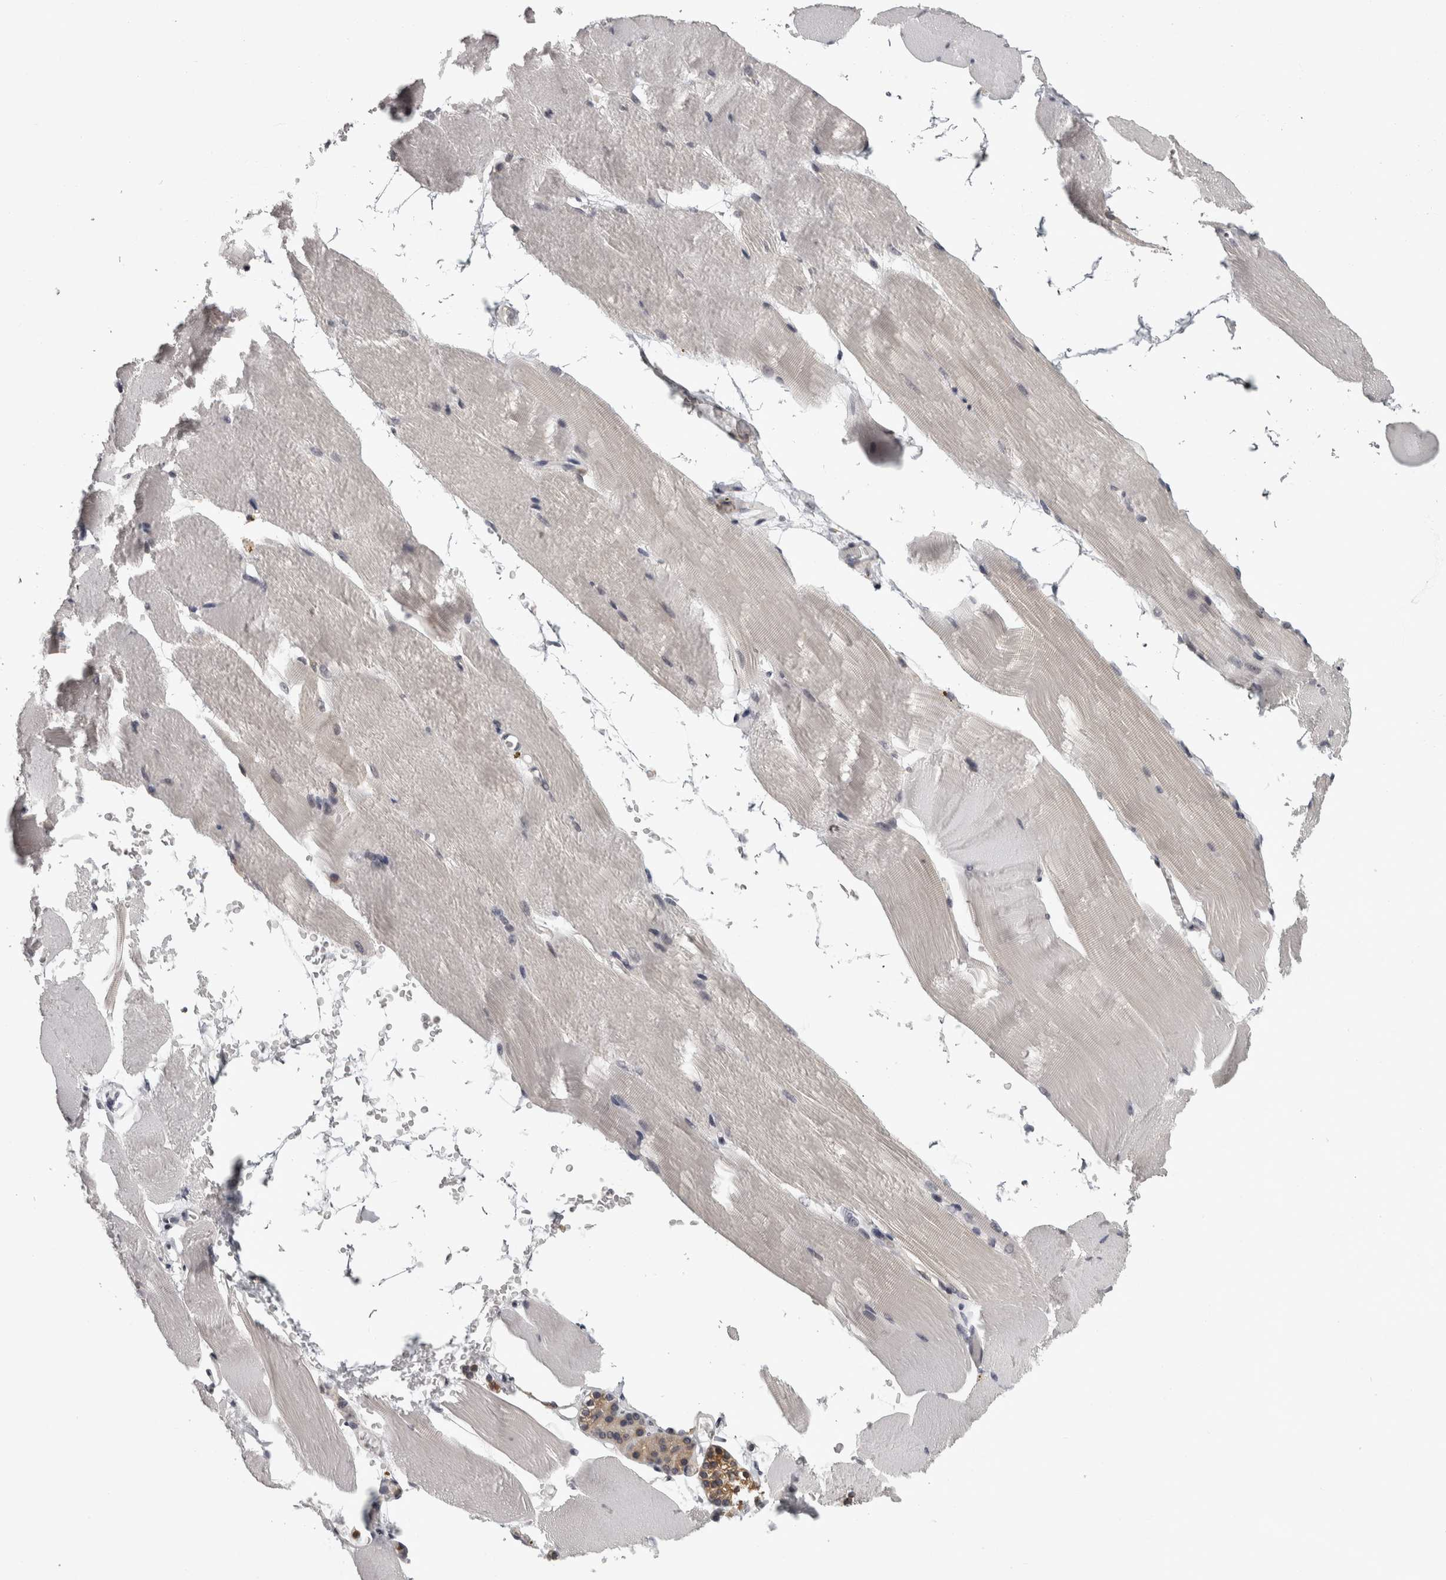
{"staining": {"intensity": "negative", "quantity": "none", "location": "none"}, "tissue": "skeletal muscle", "cell_type": "Myocytes", "image_type": "normal", "snomed": [{"axis": "morphology", "description": "Normal tissue, NOS"}, {"axis": "topography", "description": "Skeletal muscle"}, {"axis": "topography", "description": "Parathyroid gland"}], "caption": "Image shows no significant protein expression in myocytes of unremarkable skeletal muscle. (Immunohistochemistry, brightfield microscopy, high magnification).", "gene": "CACYBP", "patient": {"sex": "female", "age": 37}}